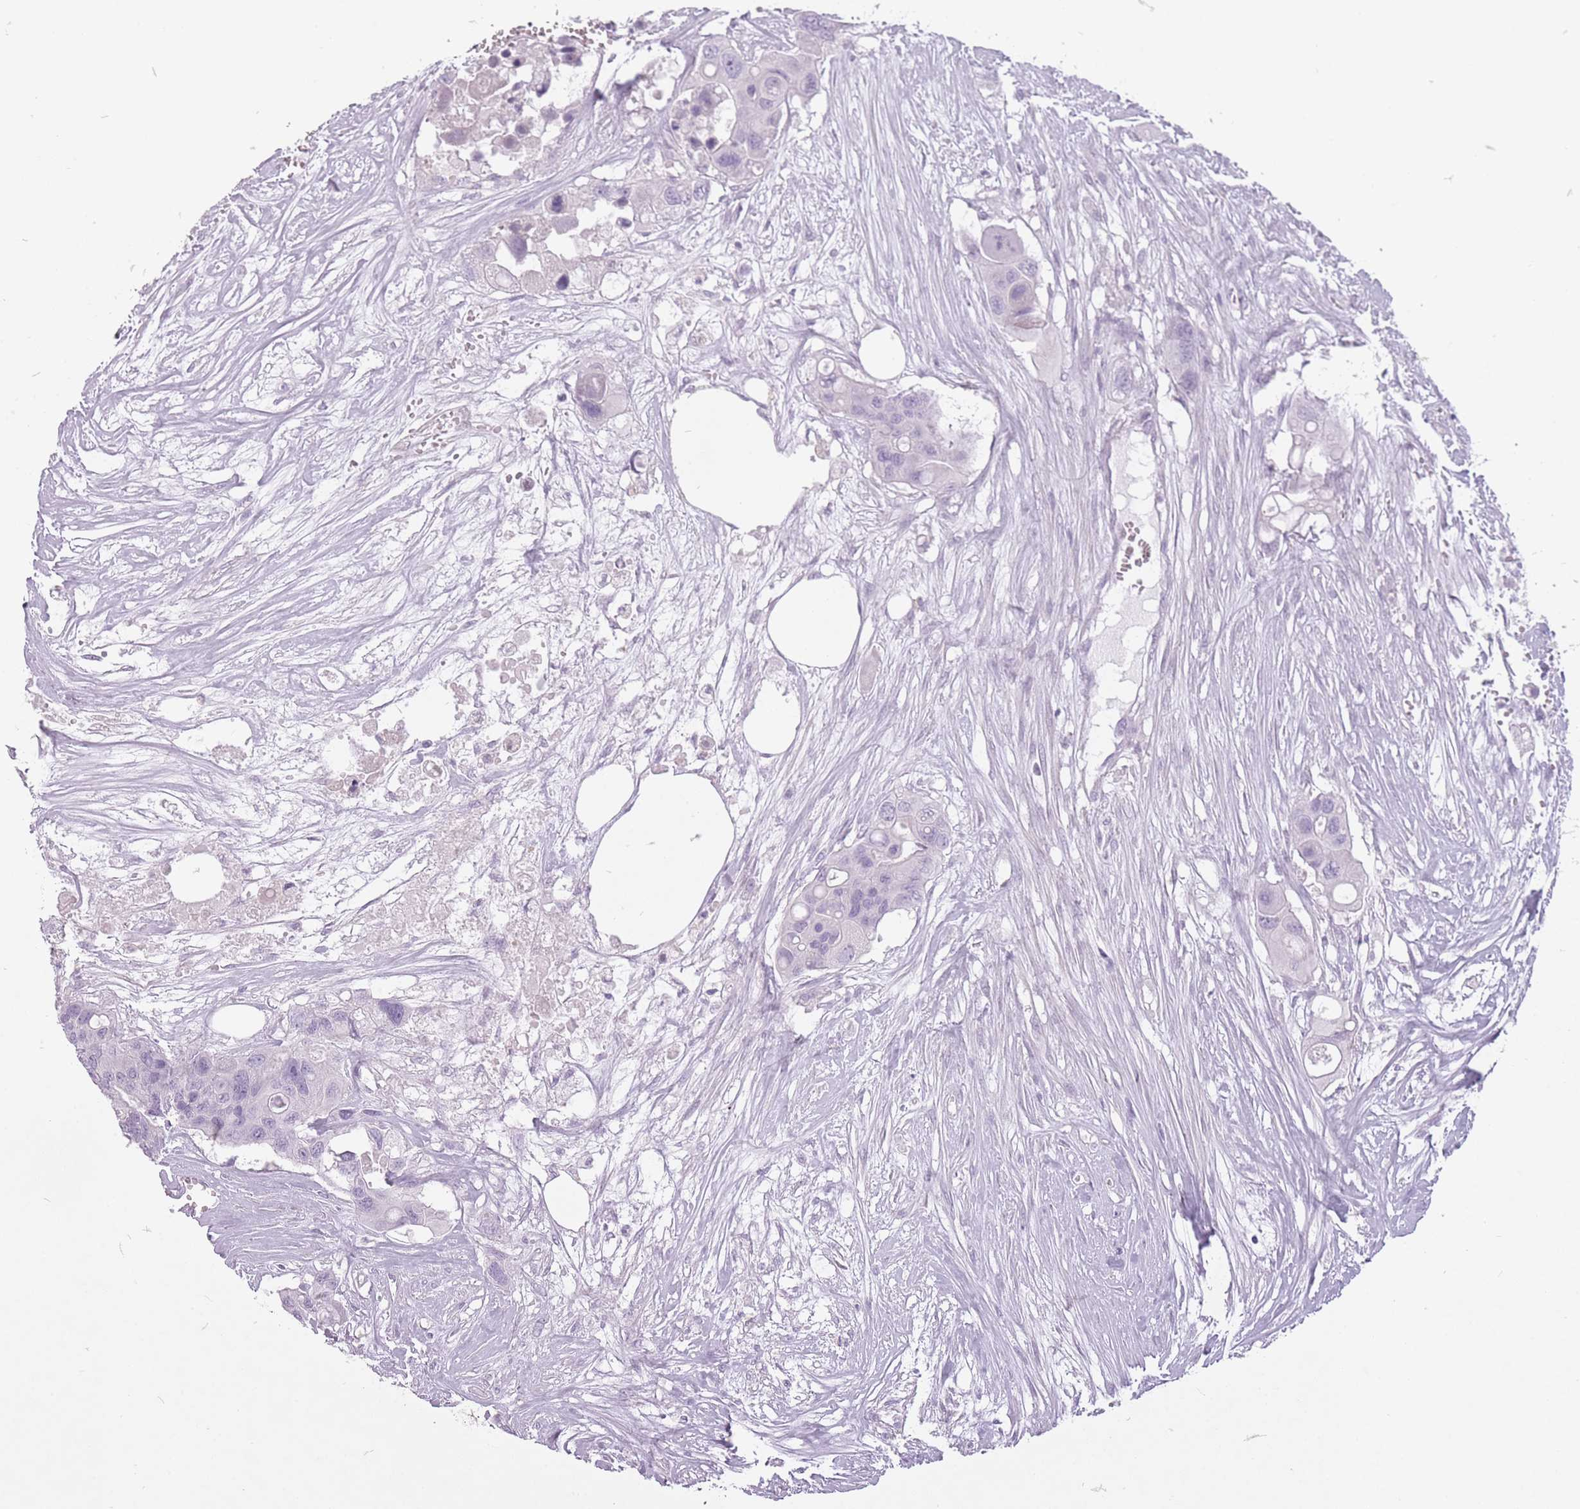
{"staining": {"intensity": "negative", "quantity": "none", "location": "none"}, "tissue": "colorectal cancer", "cell_type": "Tumor cells", "image_type": "cancer", "snomed": [{"axis": "morphology", "description": "Adenocarcinoma, NOS"}, {"axis": "topography", "description": "Colon"}], "caption": "DAB immunohistochemical staining of colorectal adenocarcinoma displays no significant expression in tumor cells. (Brightfield microscopy of DAB (3,3'-diaminobenzidine) IHC at high magnification).", "gene": "RFX4", "patient": {"sex": "male", "age": 77}}